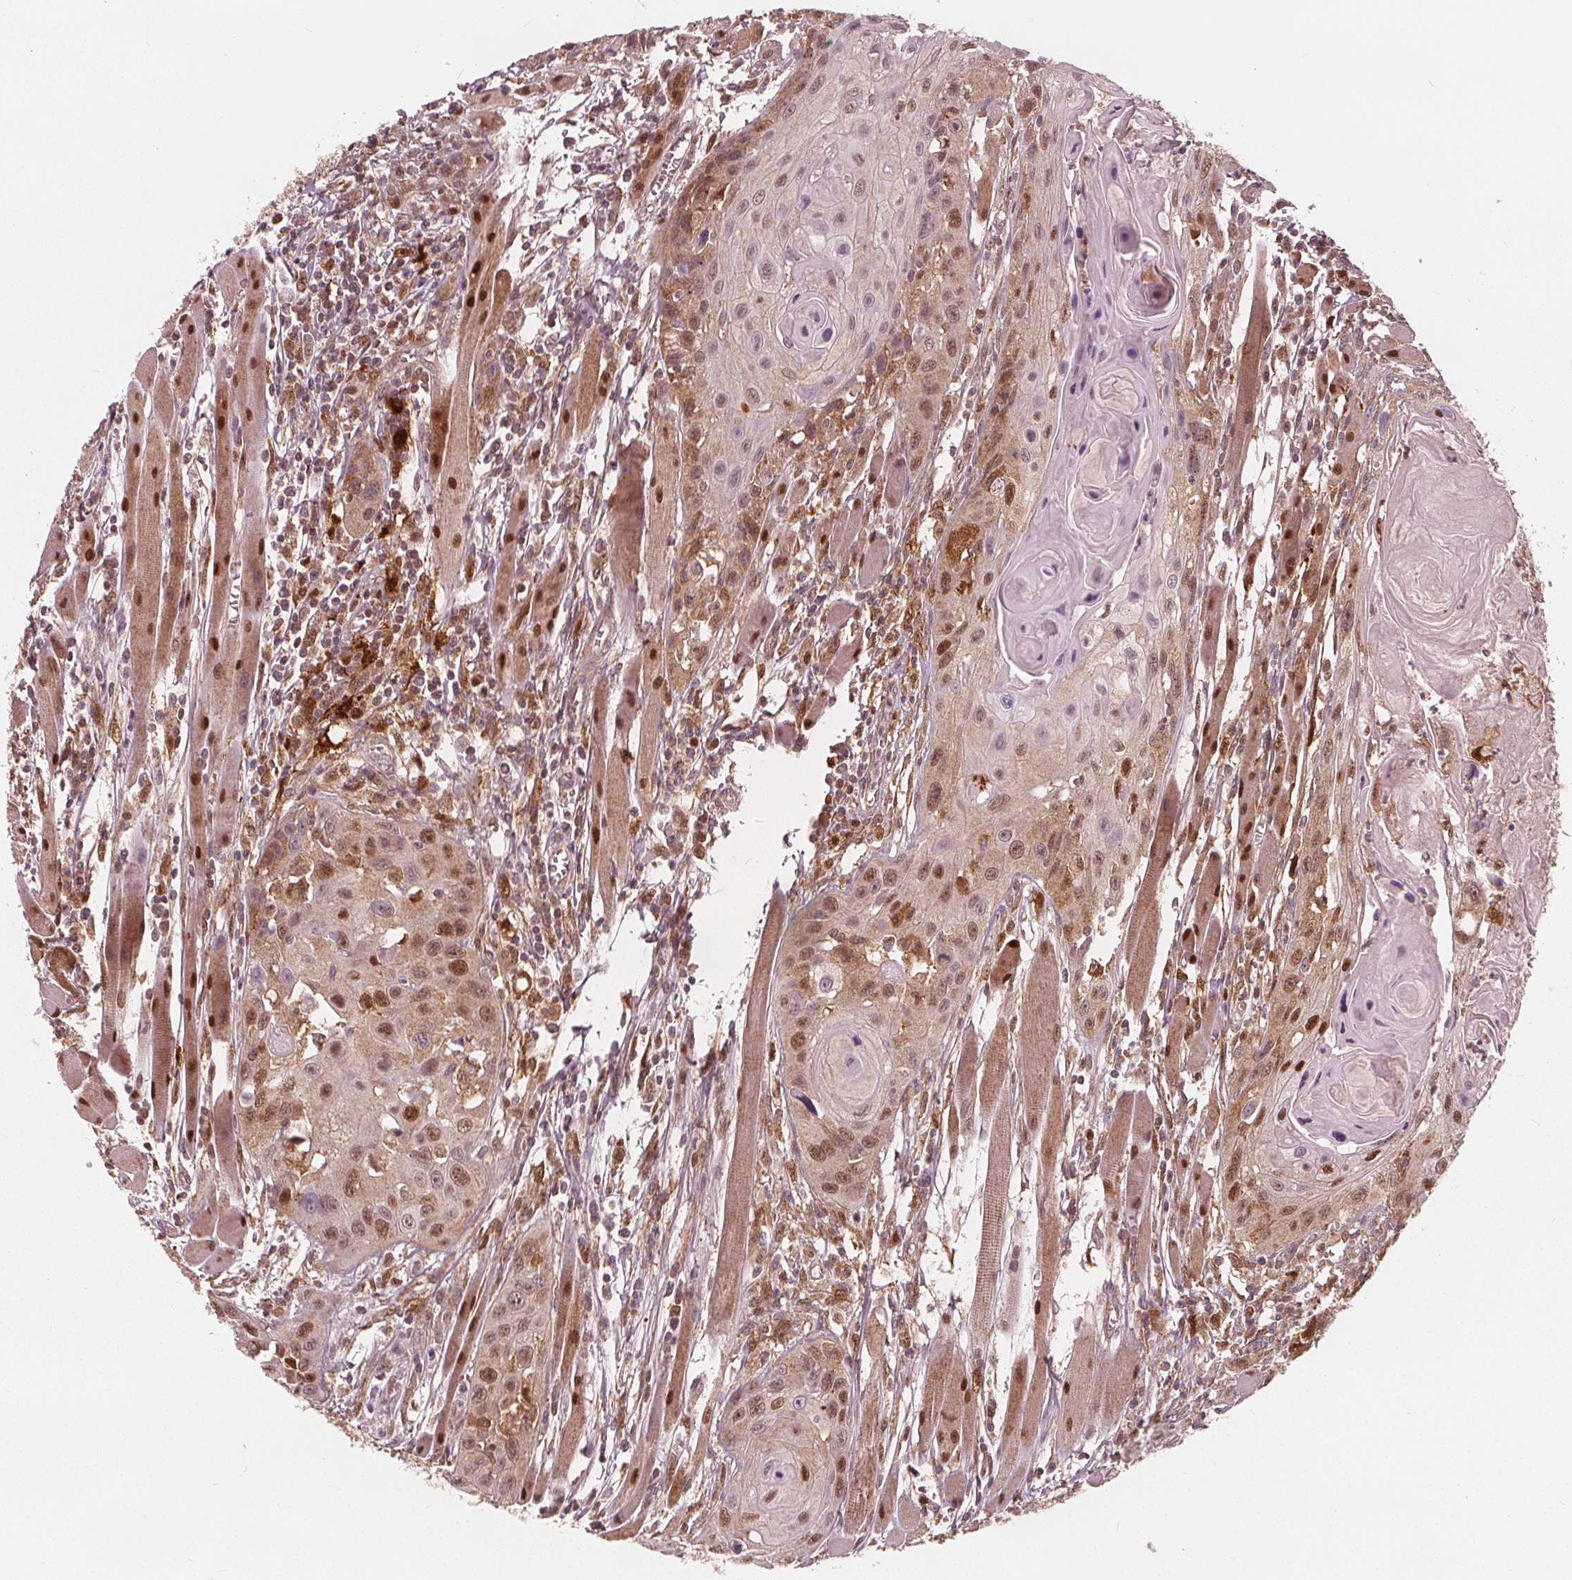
{"staining": {"intensity": "moderate", "quantity": "25%-75%", "location": "nuclear"}, "tissue": "head and neck cancer", "cell_type": "Tumor cells", "image_type": "cancer", "snomed": [{"axis": "morphology", "description": "Squamous cell carcinoma, NOS"}, {"axis": "topography", "description": "Oral tissue"}, {"axis": "topography", "description": "Head-Neck"}], "caption": "Squamous cell carcinoma (head and neck) tissue demonstrates moderate nuclear staining in about 25%-75% of tumor cells, visualized by immunohistochemistry. The staining was performed using DAB (3,3'-diaminobenzidine), with brown indicating positive protein expression. Nuclei are stained blue with hematoxylin.", "gene": "SQSTM1", "patient": {"sex": "male", "age": 58}}